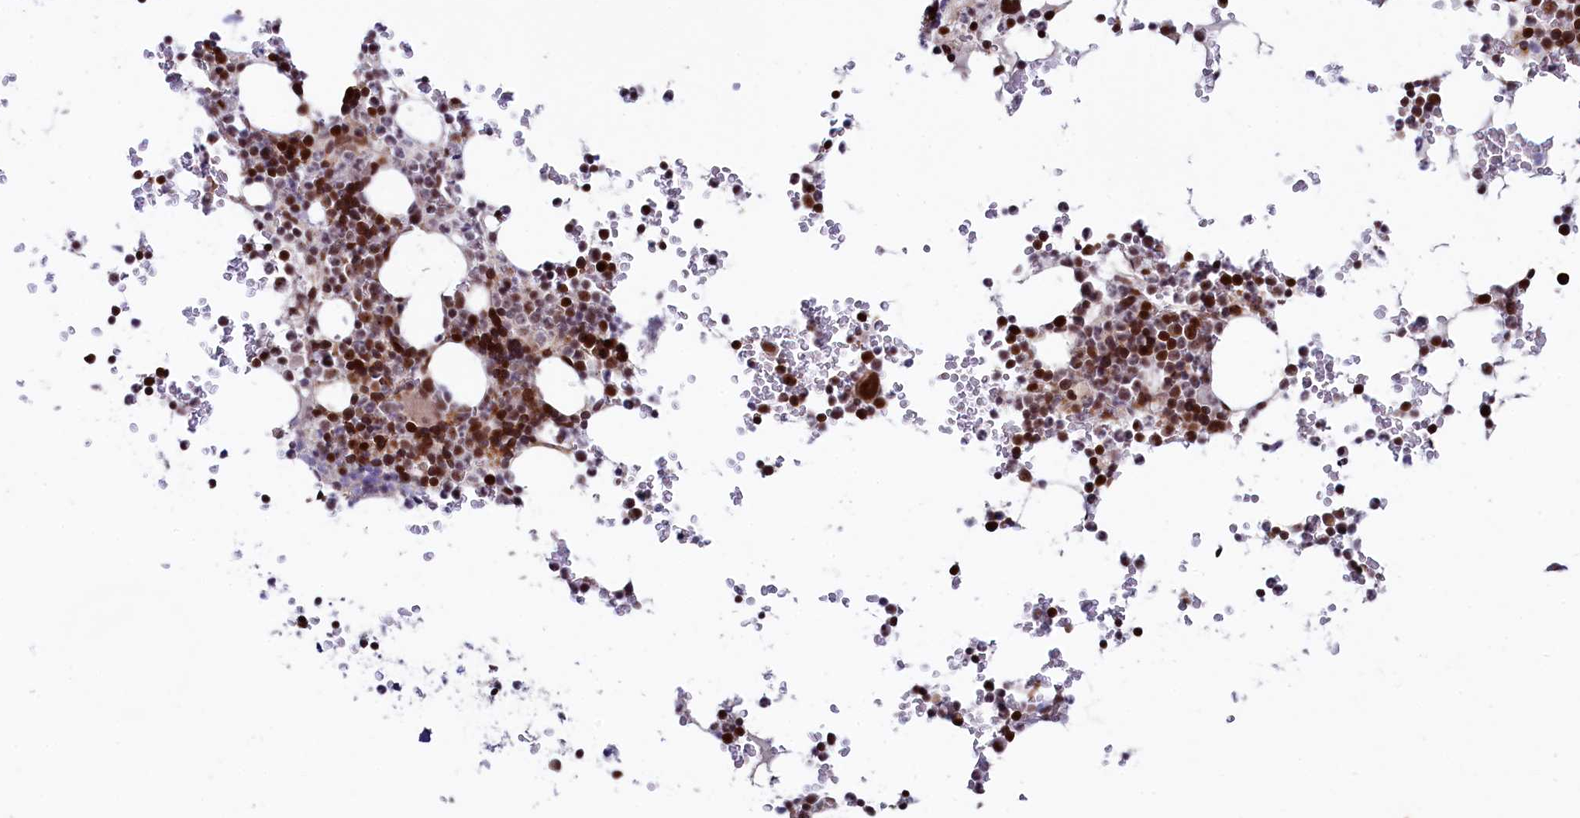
{"staining": {"intensity": "strong", "quantity": ">75%", "location": "nuclear"}, "tissue": "bone marrow", "cell_type": "Hematopoietic cells", "image_type": "normal", "snomed": [{"axis": "morphology", "description": "Normal tissue, NOS"}, {"axis": "topography", "description": "Bone marrow"}], "caption": "The image exhibits immunohistochemical staining of unremarkable bone marrow. There is strong nuclear staining is present in approximately >75% of hematopoietic cells. Using DAB (3,3'-diaminobenzidine) (brown) and hematoxylin (blue) stains, captured at high magnification using brightfield microscopy.", "gene": "LEO1", "patient": {"sex": "male", "age": 58}}